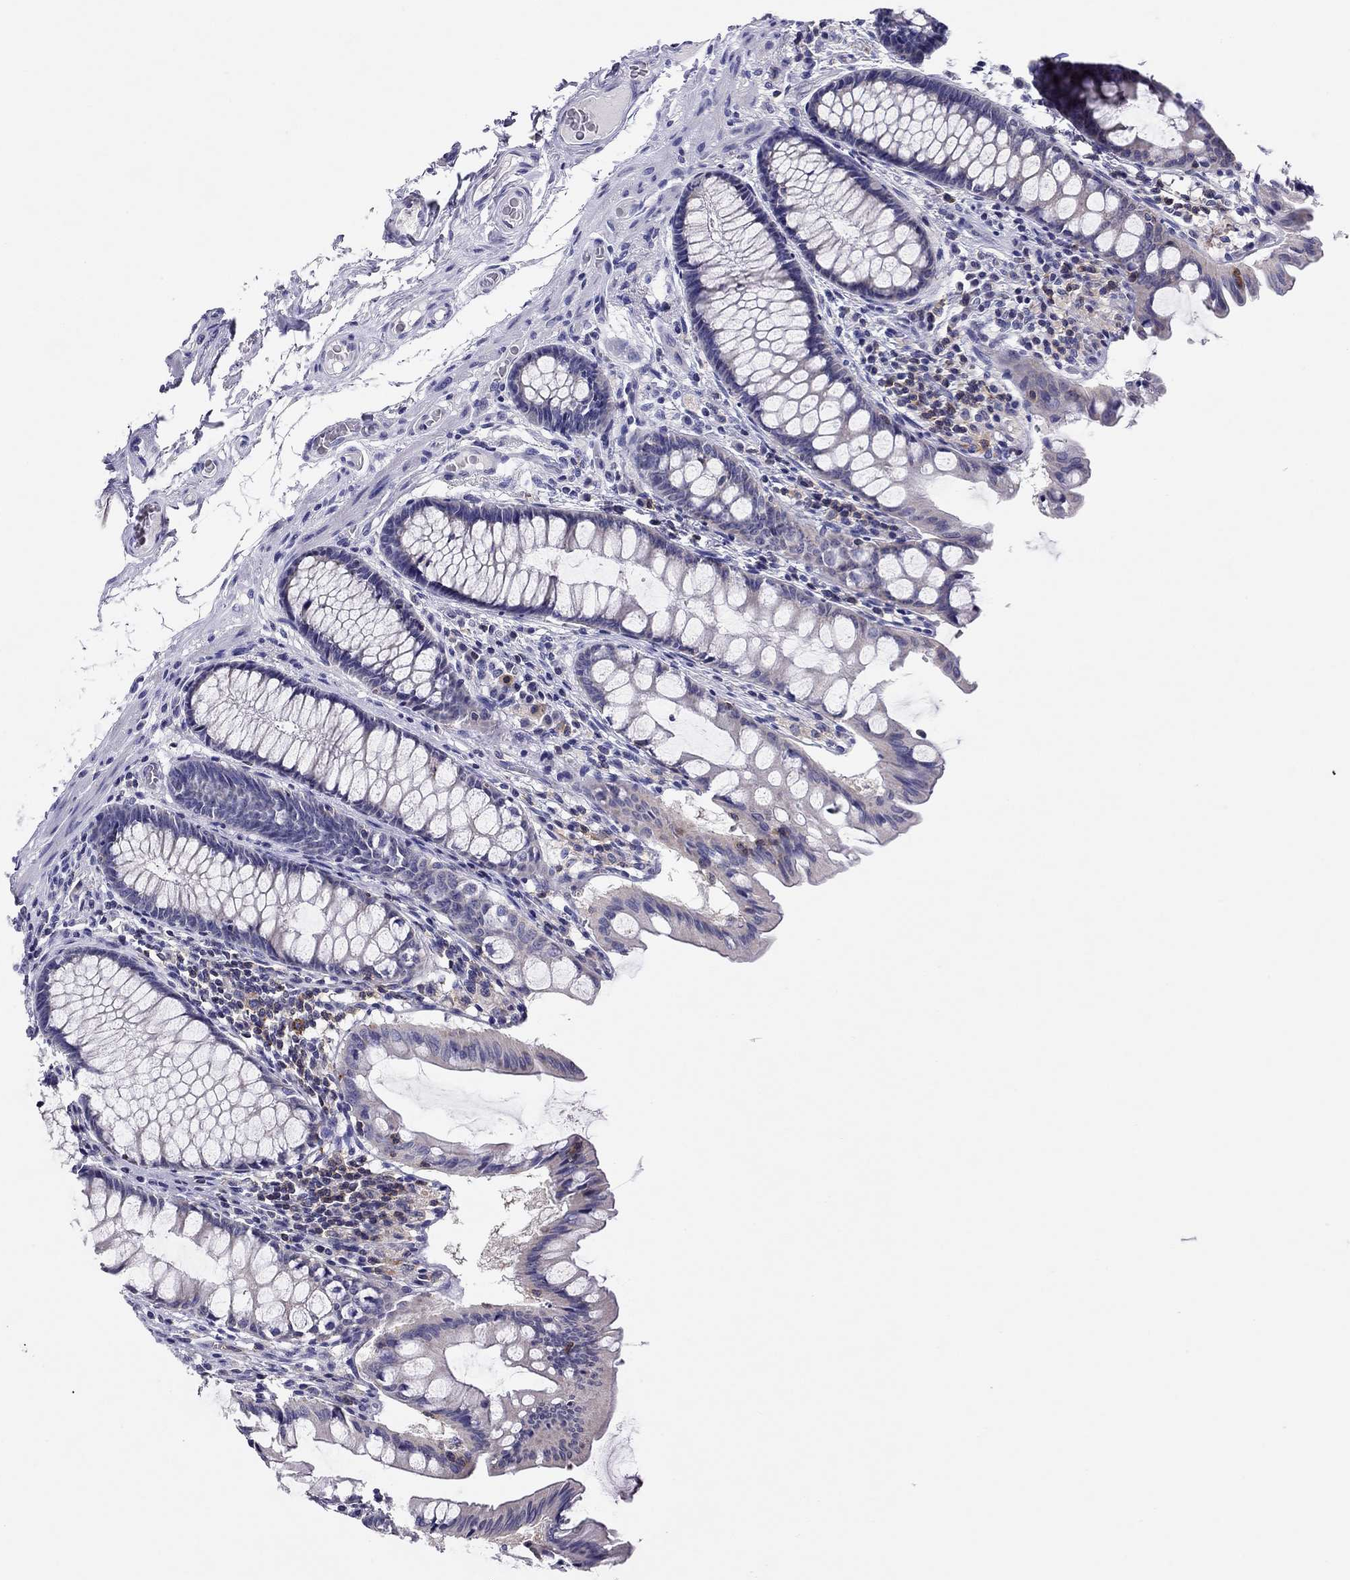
{"staining": {"intensity": "negative", "quantity": "none", "location": "none"}, "tissue": "colon", "cell_type": "Endothelial cells", "image_type": "normal", "snomed": [{"axis": "morphology", "description": "Normal tissue, NOS"}, {"axis": "topography", "description": "Colon"}], "caption": "Human colon stained for a protein using immunohistochemistry (IHC) demonstrates no staining in endothelial cells.", "gene": "CITED1", "patient": {"sex": "female", "age": 65}}